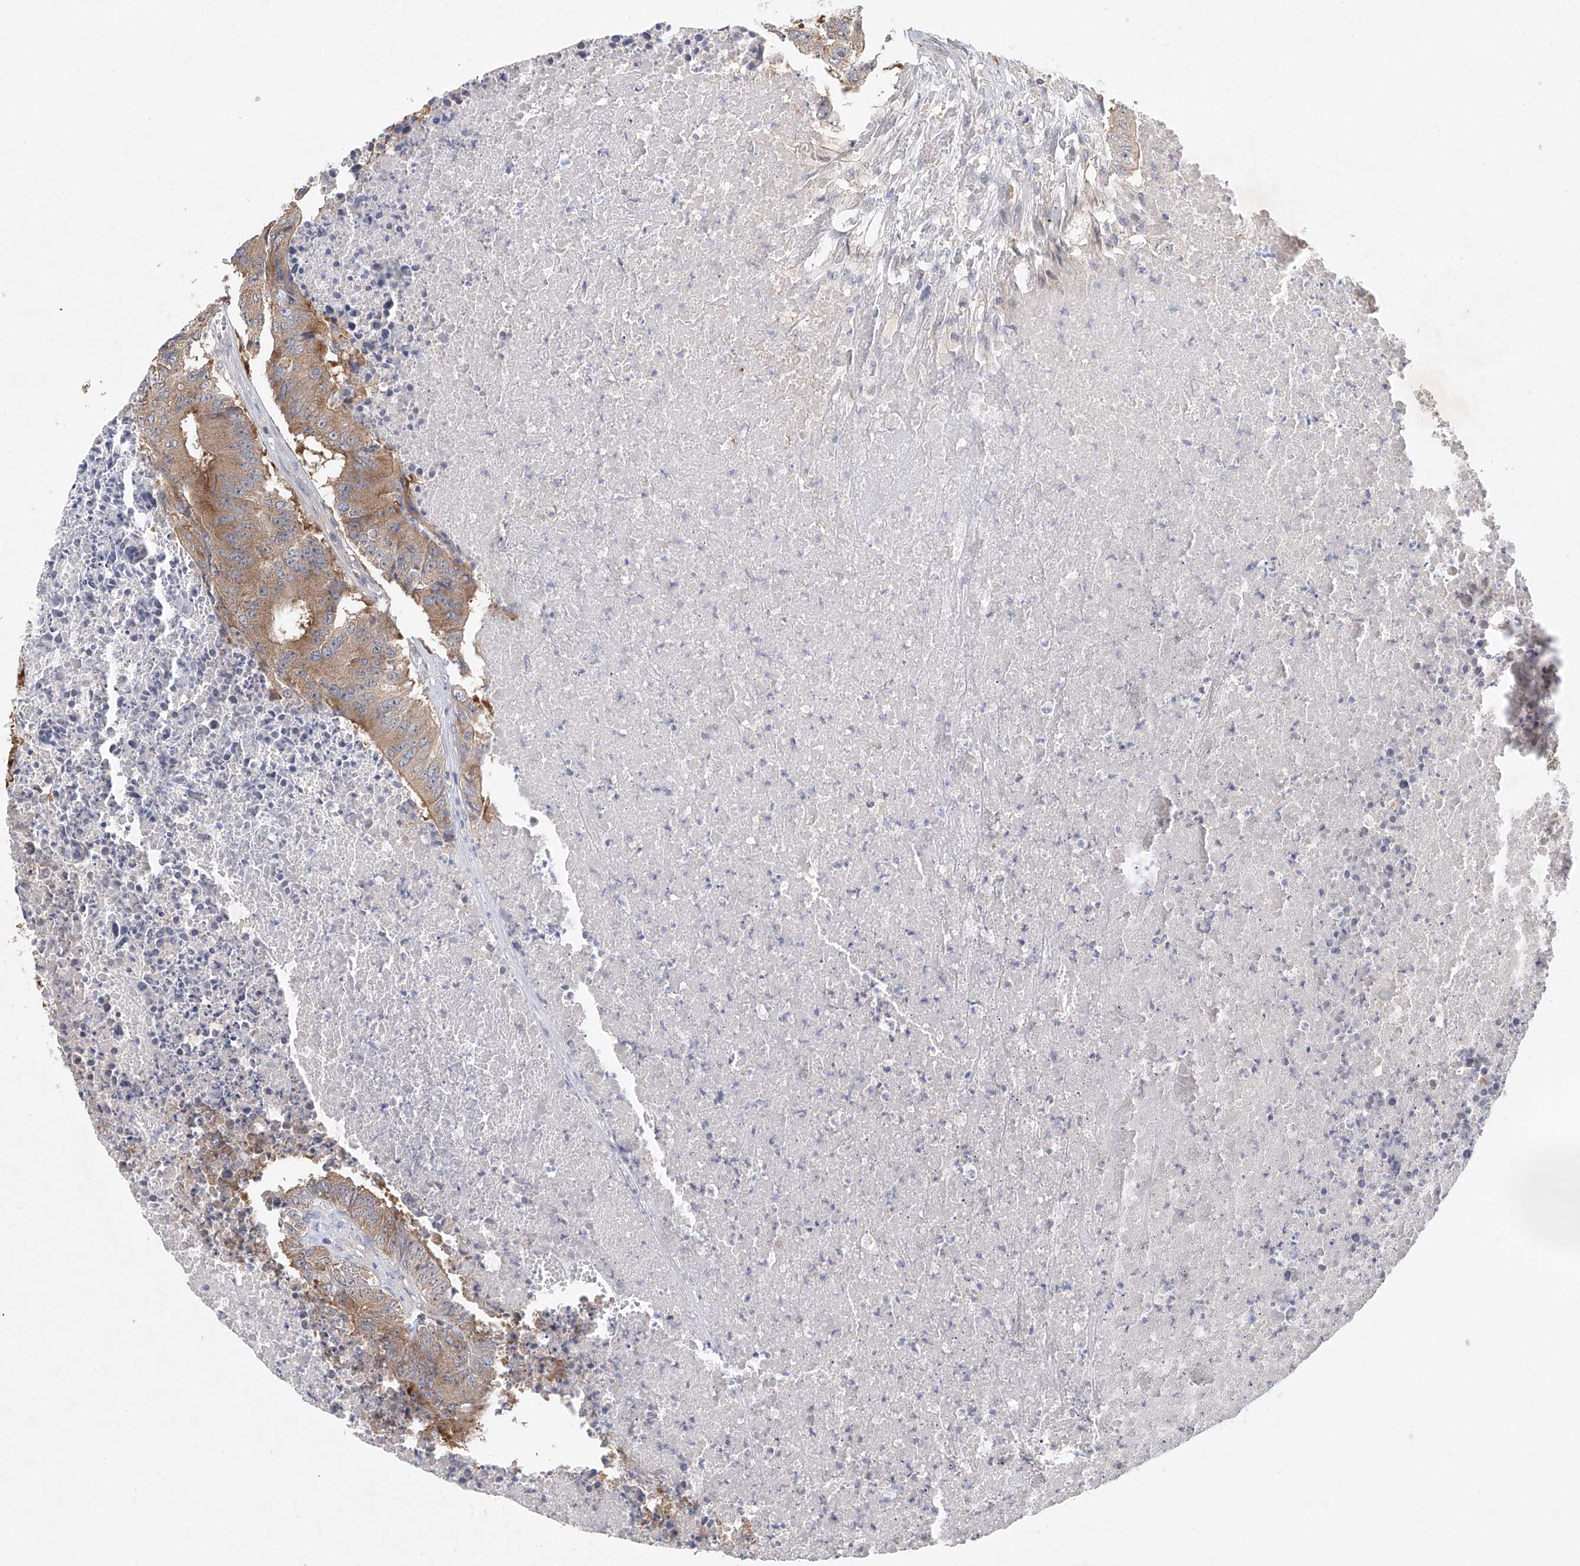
{"staining": {"intensity": "moderate", "quantity": "25%-75%", "location": "cytoplasmic/membranous"}, "tissue": "colorectal cancer", "cell_type": "Tumor cells", "image_type": "cancer", "snomed": [{"axis": "morphology", "description": "Adenocarcinoma, NOS"}, {"axis": "topography", "description": "Colon"}], "caption": "Protein expression analysis of human adenocarcinoma (colorectal) reveals moderate cytoplasmic/membranous expression in approximately 25%-75% of tumor cells.", "gene": "CARMIL1", "patient": {"sex": "male", "age": 87}}